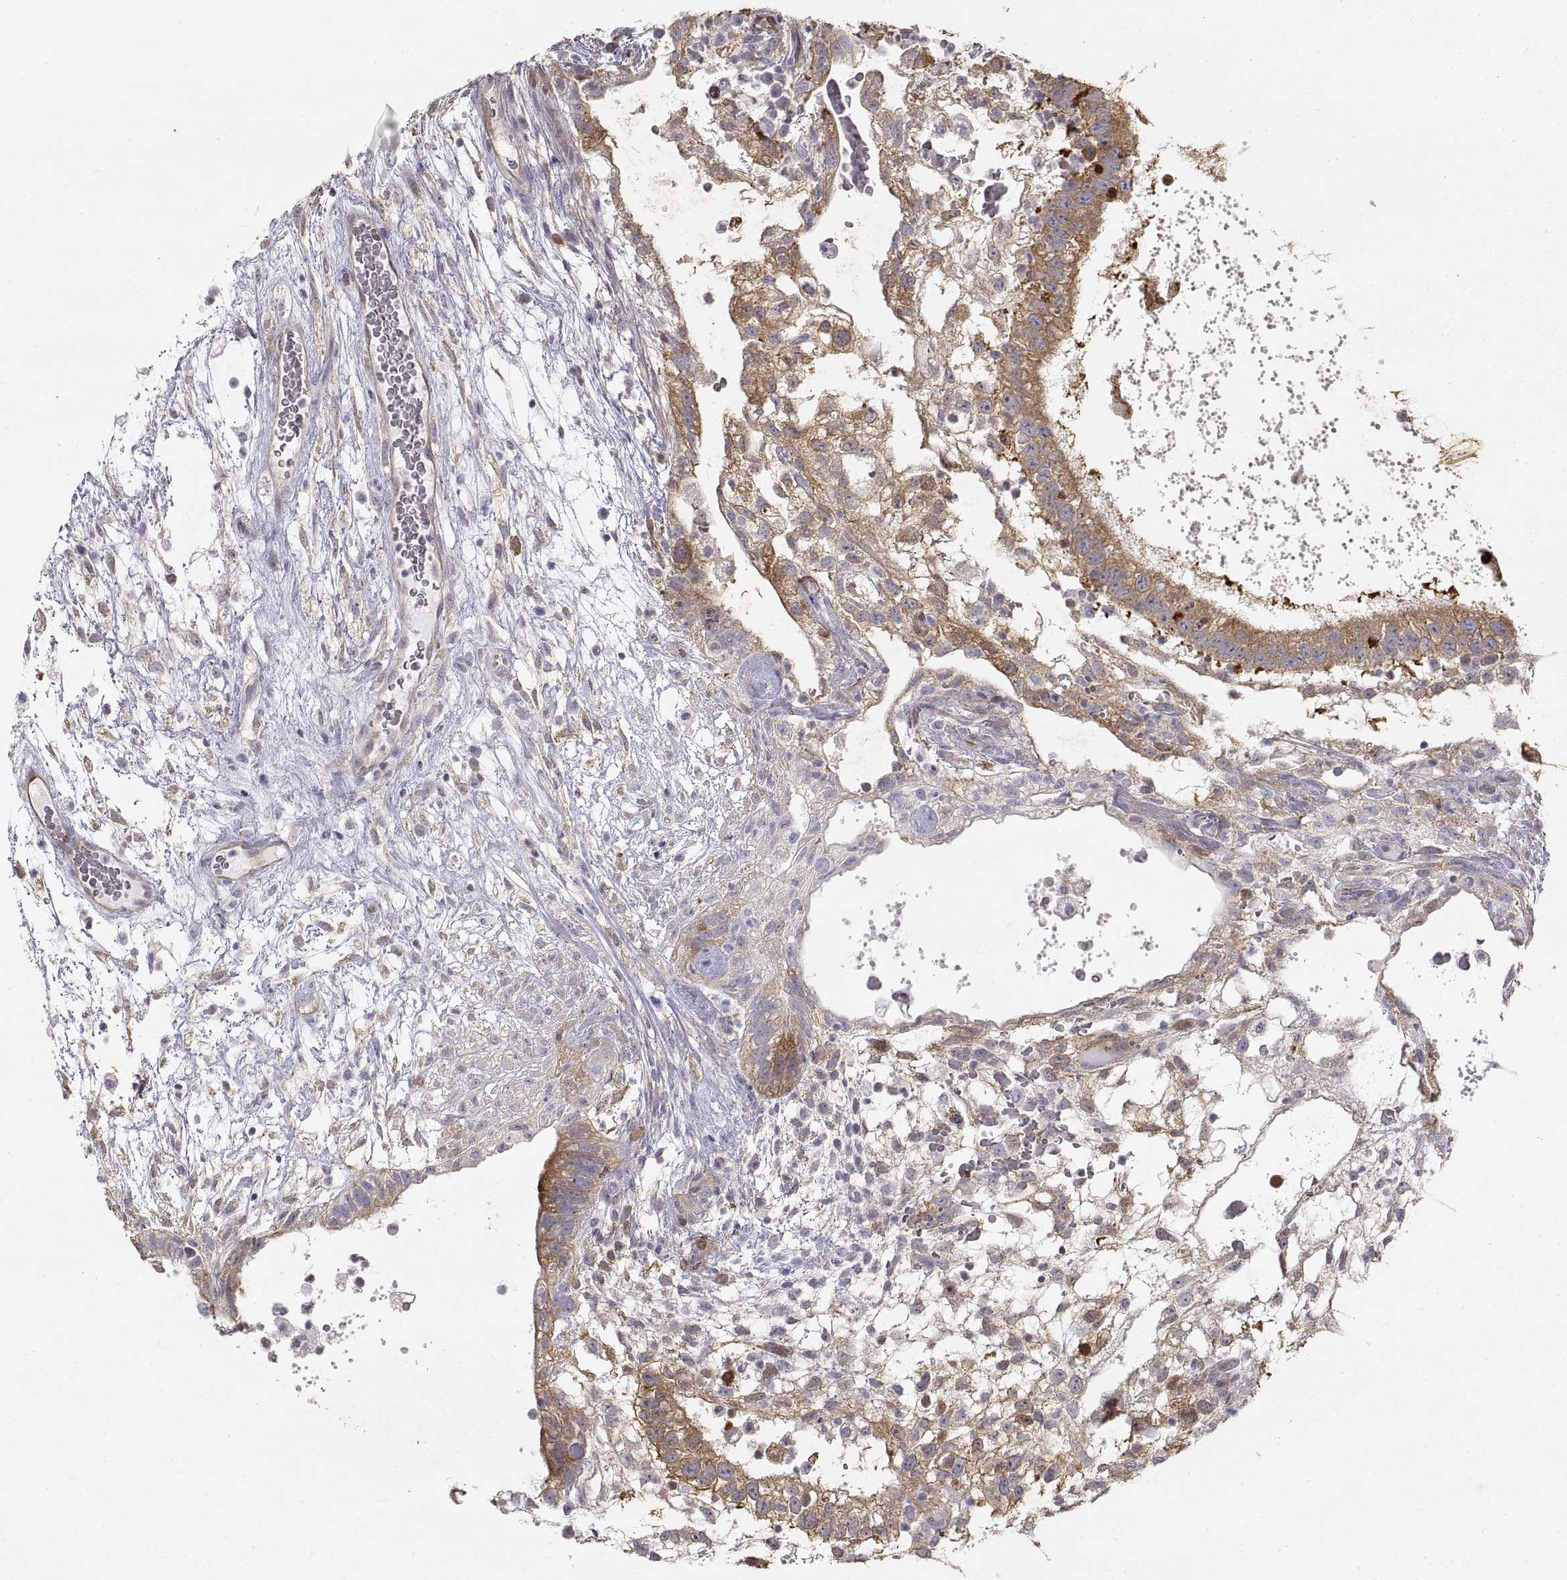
{"staining": {"intensity": "moderate", "quantity": "25%-75%", "location": "cytoplasmic/membranous"}, "tissue": "testis cancer", "cell_type": "Tumor cells", "image_type": "cancer", "snomed": [{"axis": "morphology", "description": "Normal tissue, NOS"}, {"axis": "morphology", "description": "Carcinoma, Embryonal, NOS"}, {"axis": "topography", "description": "Testis"}], "caption": "Immunohistochemistry of embryonal carcinoma (testis) reveals medium levels of moderate cytoplasmic/membranous staining in approximately 25%-75% of tumor cells.", "gene": "HSP90AB1", "patient": {"sex": "male", "age": 32}}